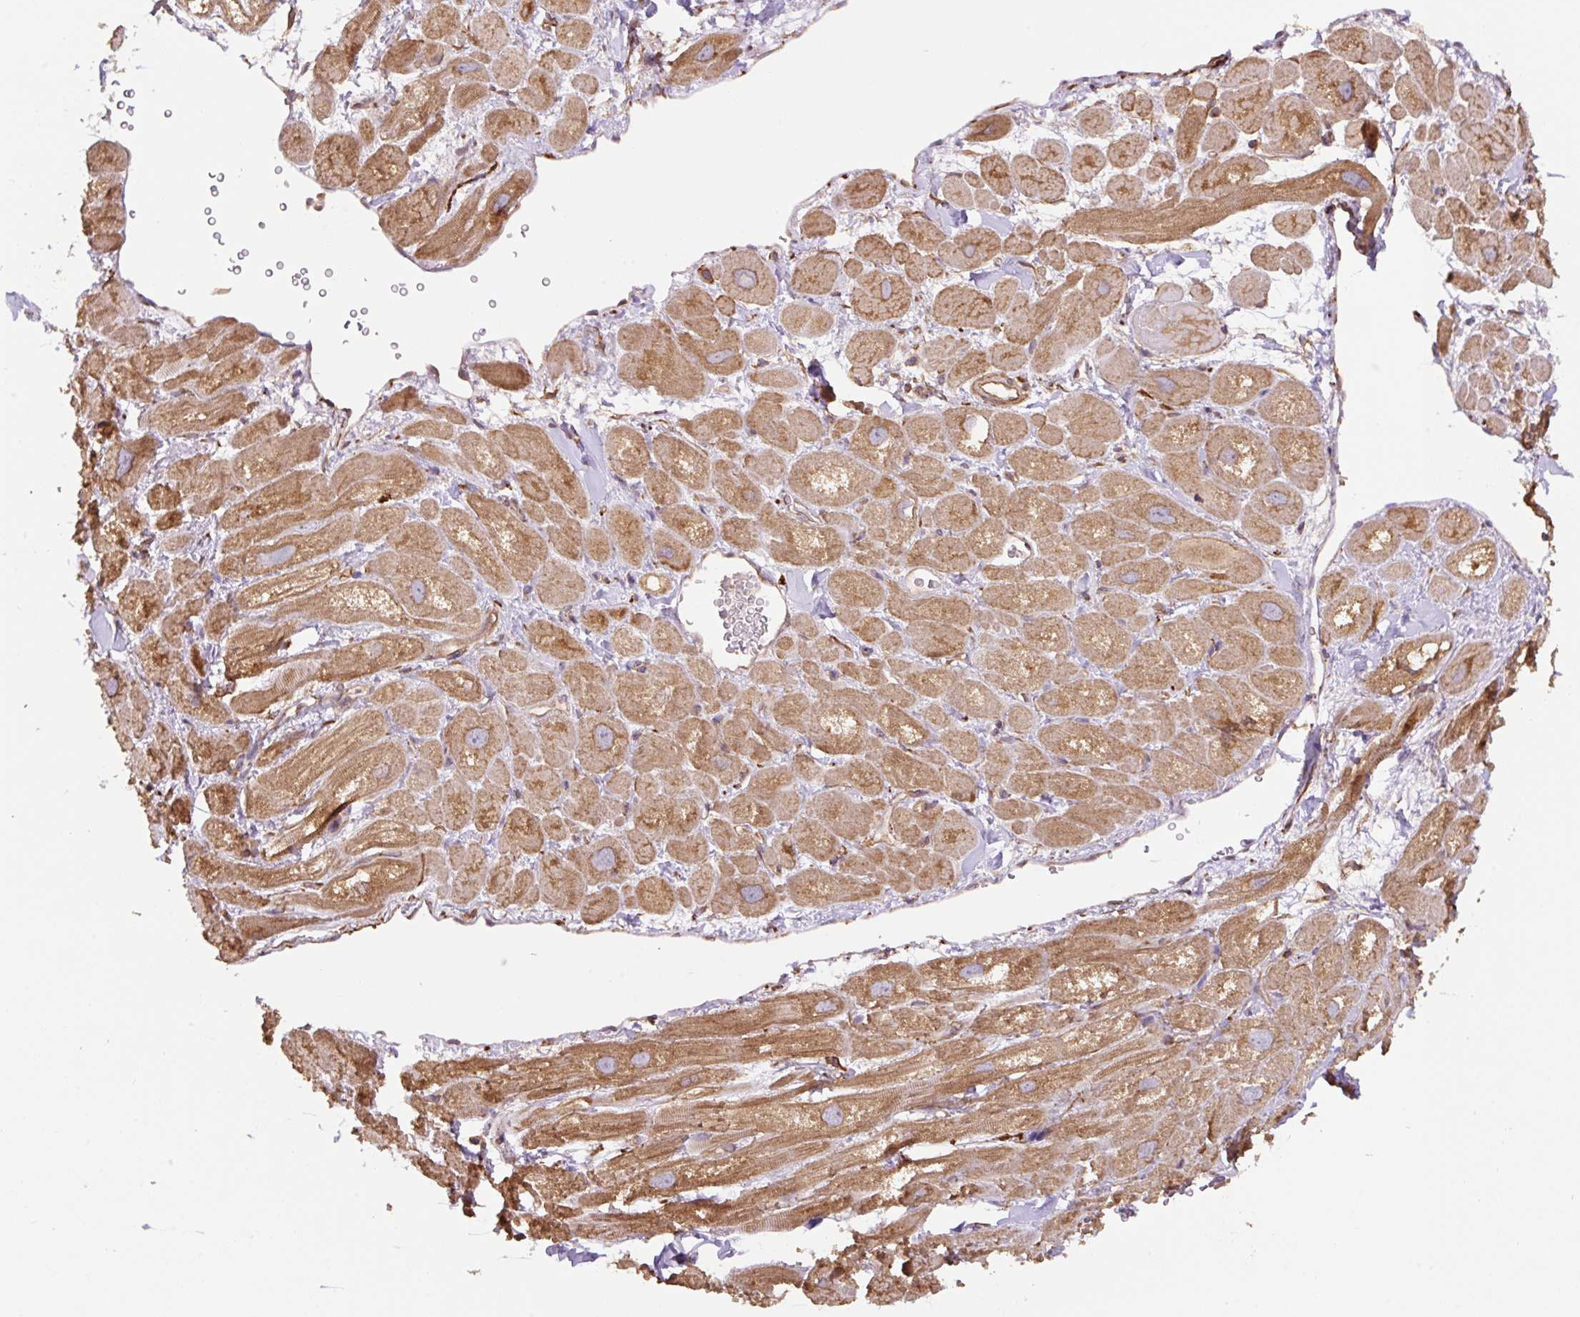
{"staining": {"intensity": "moderate", "quantity": "25%-75%", "location": "cytoplasmic/membranous"}, "tissue": "heart muscle", "cell_type": "Cardiomyocytes", "image_type": "normal", "snomed": [{"axis": "morphology", "description": "Normal tissue, NOS"}, {"axis": "topography", "description": "Heart"}], "caption": "Immunohistochemical staining of benign human heart muscle demonstrates 25%-75% levels of moderate cytoplasmic/membranous protein staining in about 25%-75% of cardiomyocytes.", "gene": "COX8A", "patient": {"sex": "male", "age": 49}}